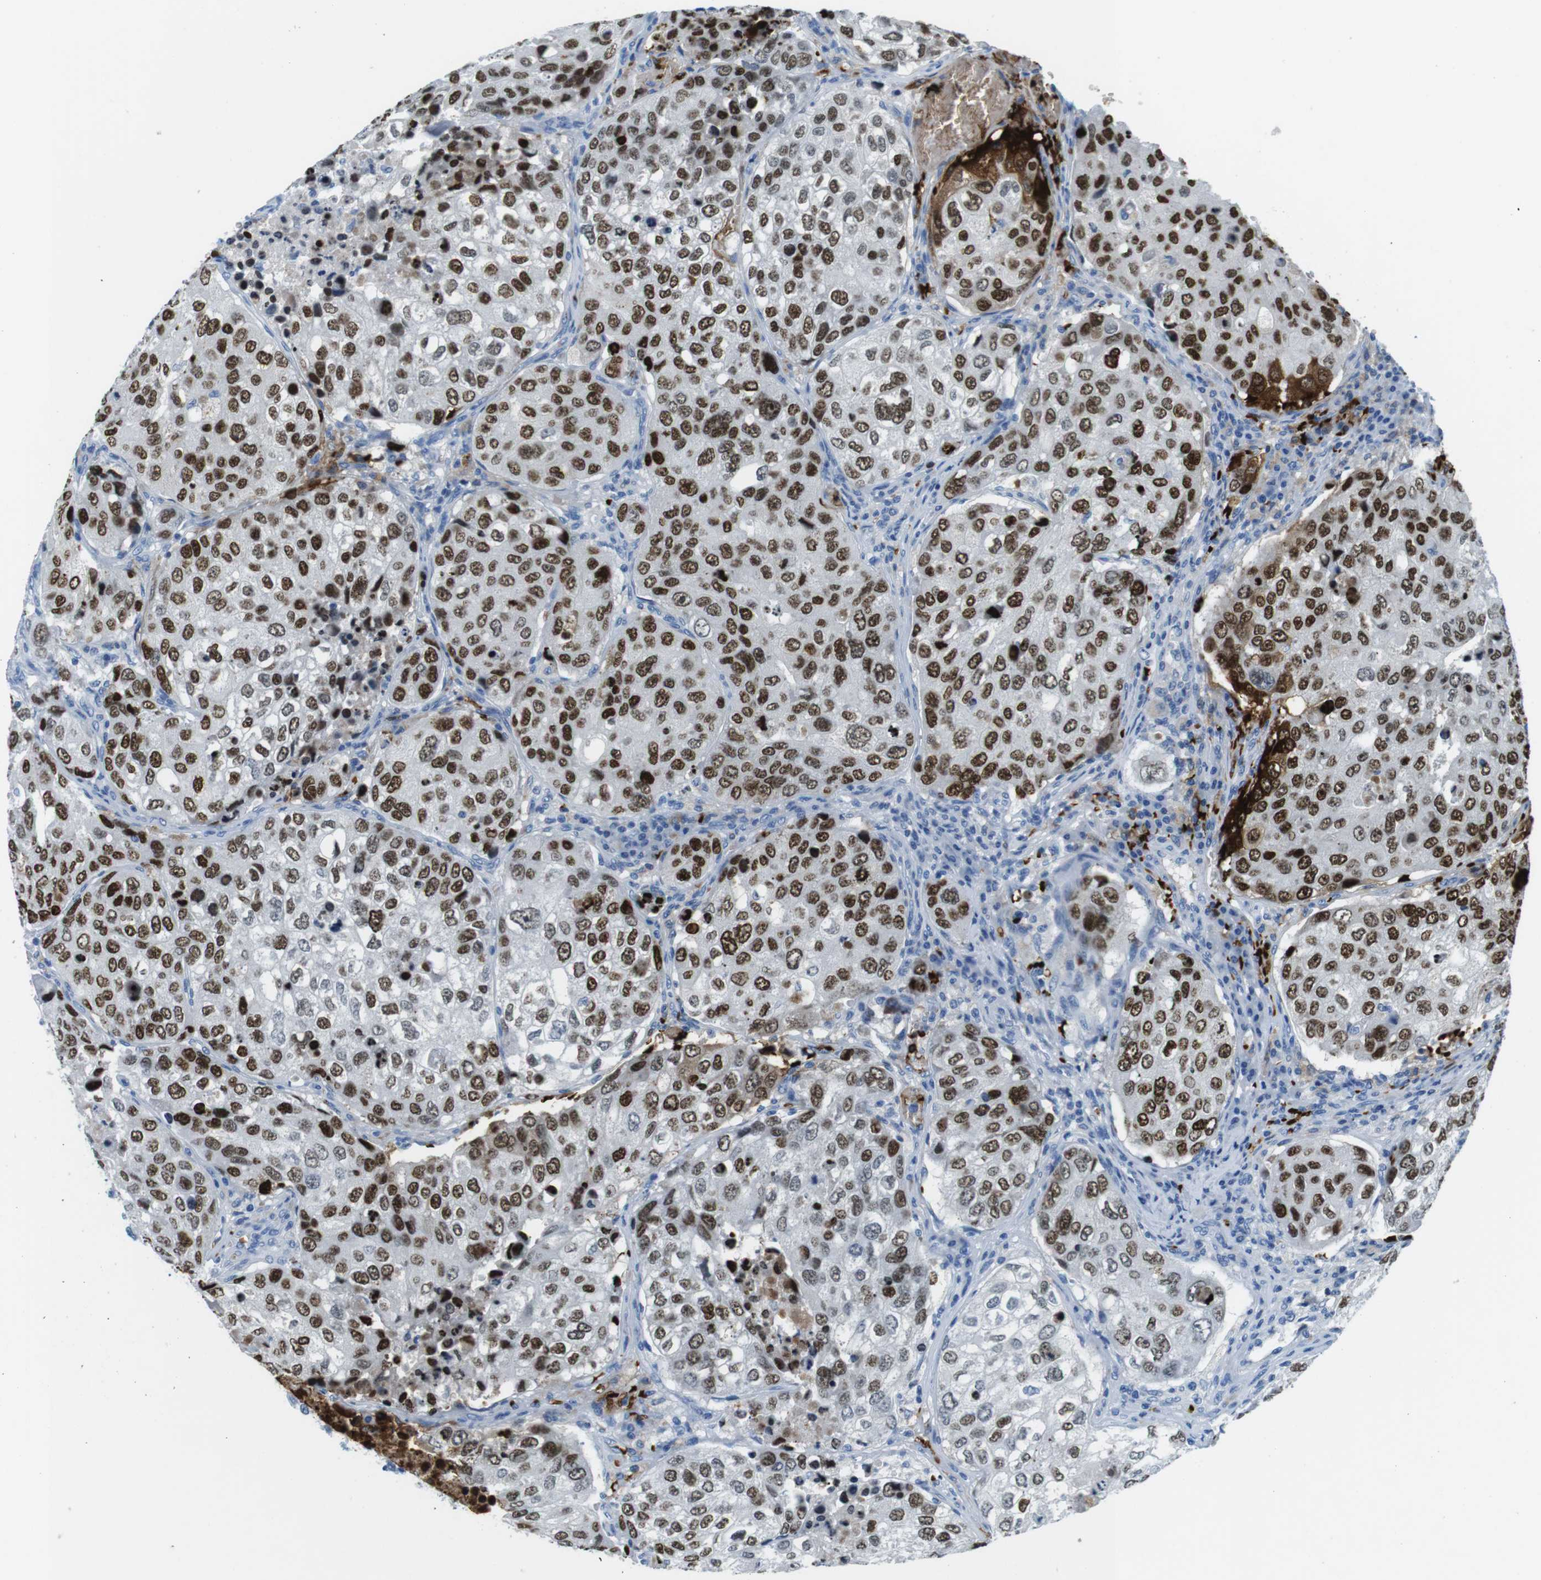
{"staining": {"intensity": "strong", "quantity": ">75%", "location": "nuclear"}, "tissue": "urothelial cancer", "cell_type": "Tumor cells", "image_type": "cancer", "snomed": [{"axis": "morphology", "description": "Urothelial carcinoma, High grade"}, {"axis": "topography", "description": "Lymph node"}, {"axis": "topography", "description": "Urinary bladder"}], "caption": "Tumor cells display strong nuclear staining in about >75% of cells in urothelial carcinoma (high-grade). (DAB IHC, brown staining for protein, blue staining for nuclei).", "gene": "TFAP2C", "patient": {"sex": "male", "age": 51}}